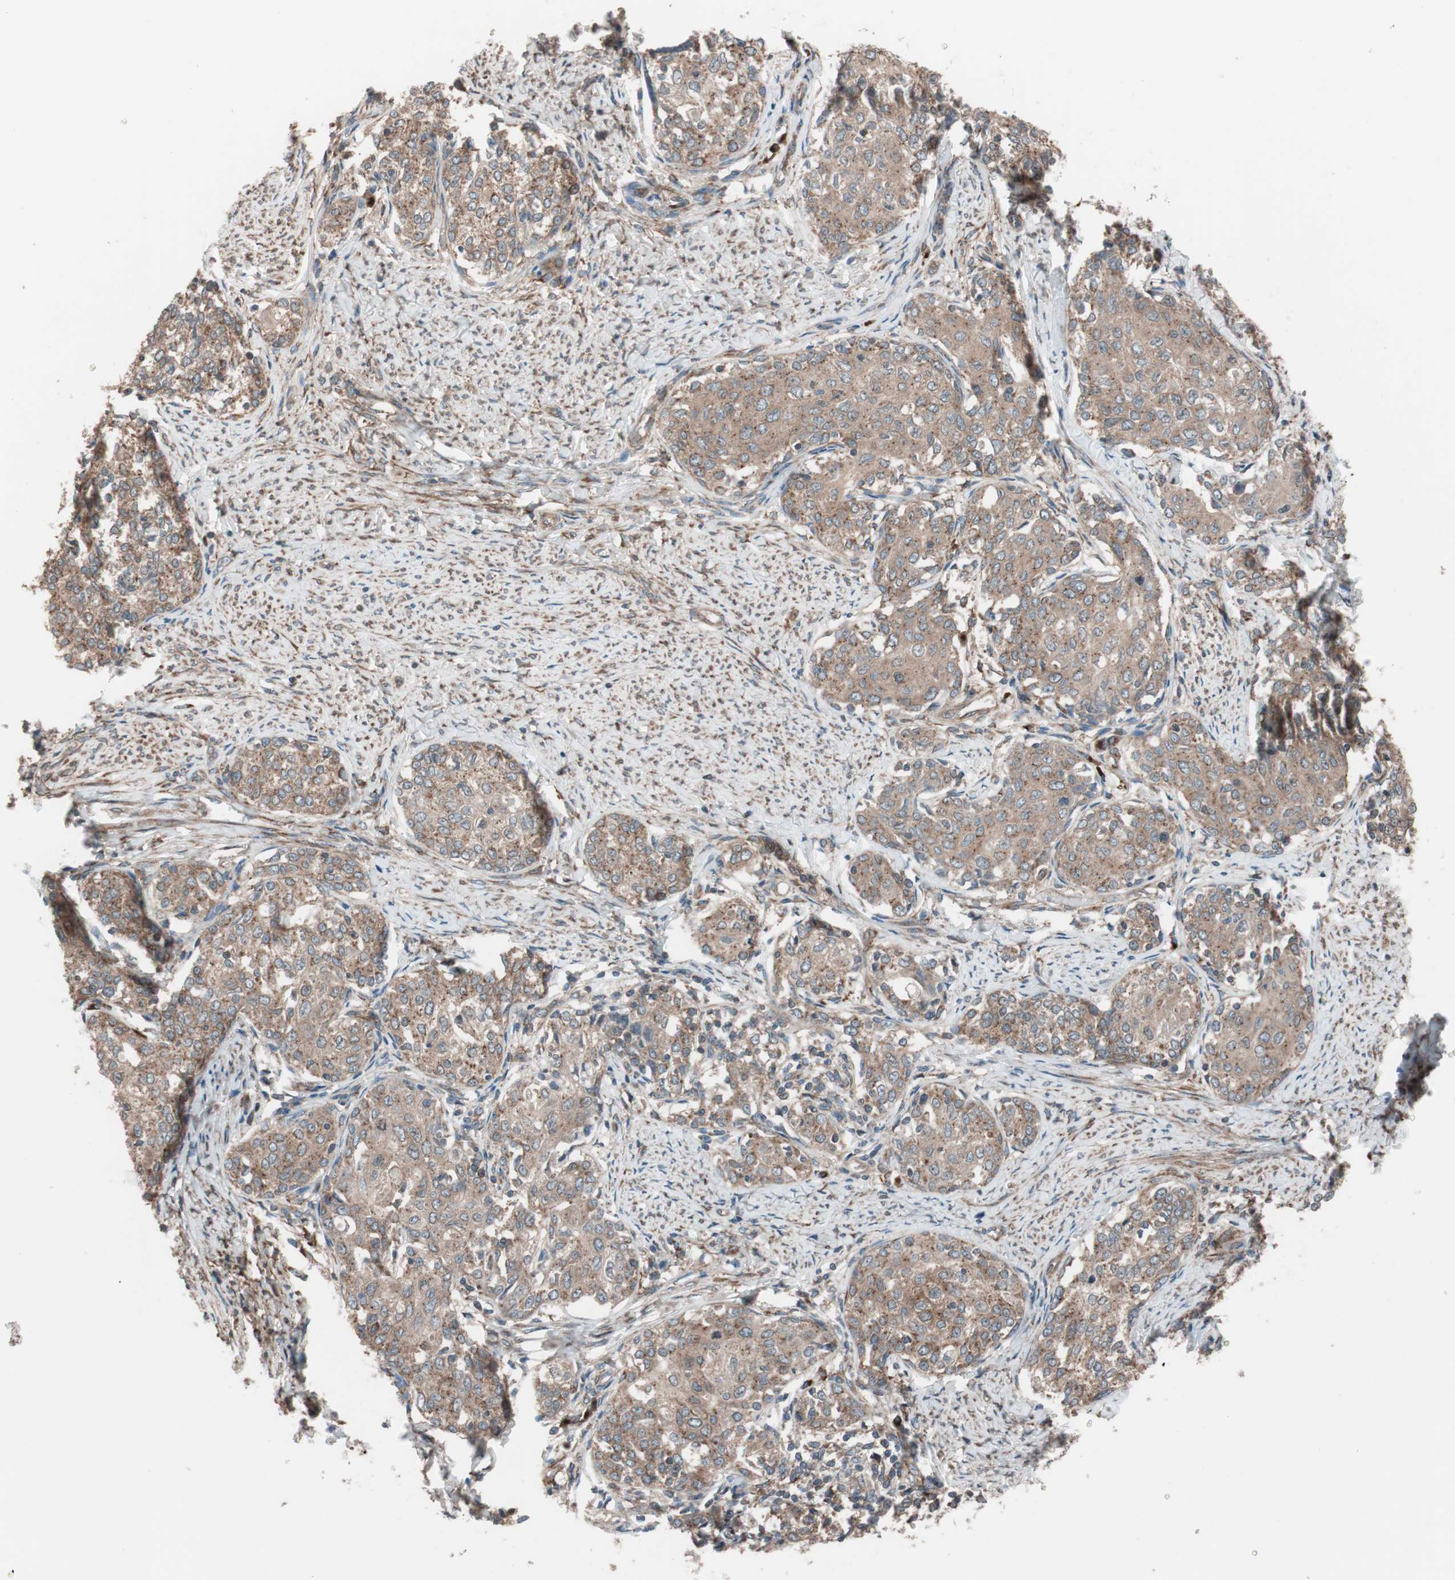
{"staining": {"intensity": "moderate", "quantity": ">75%", "location": "cytoplasmic/membranous"}, "tissue": "cervical cancer", "cell_type": "Tumor cells", "image_type": "cancer", "snomed": [{"axis": "morphology", "description": "Squamous cell carcinoma, NOS"}, {"axis": "morphology", "description": "Adenocarcinoma, NOS"}, {"axis": "topography", "description": "Cervix"}], "caption": "Immunohistochemistry (IHC) histopathology image of cervical adenocarcinoma stained for a protein (brown), which demonstrates medium levels of moderate cytoplasmic/membranous positivity in approximately >75% of tumor cells.", "gene": "SEC31A", "patient": {"sex": "female", "age": 52}}